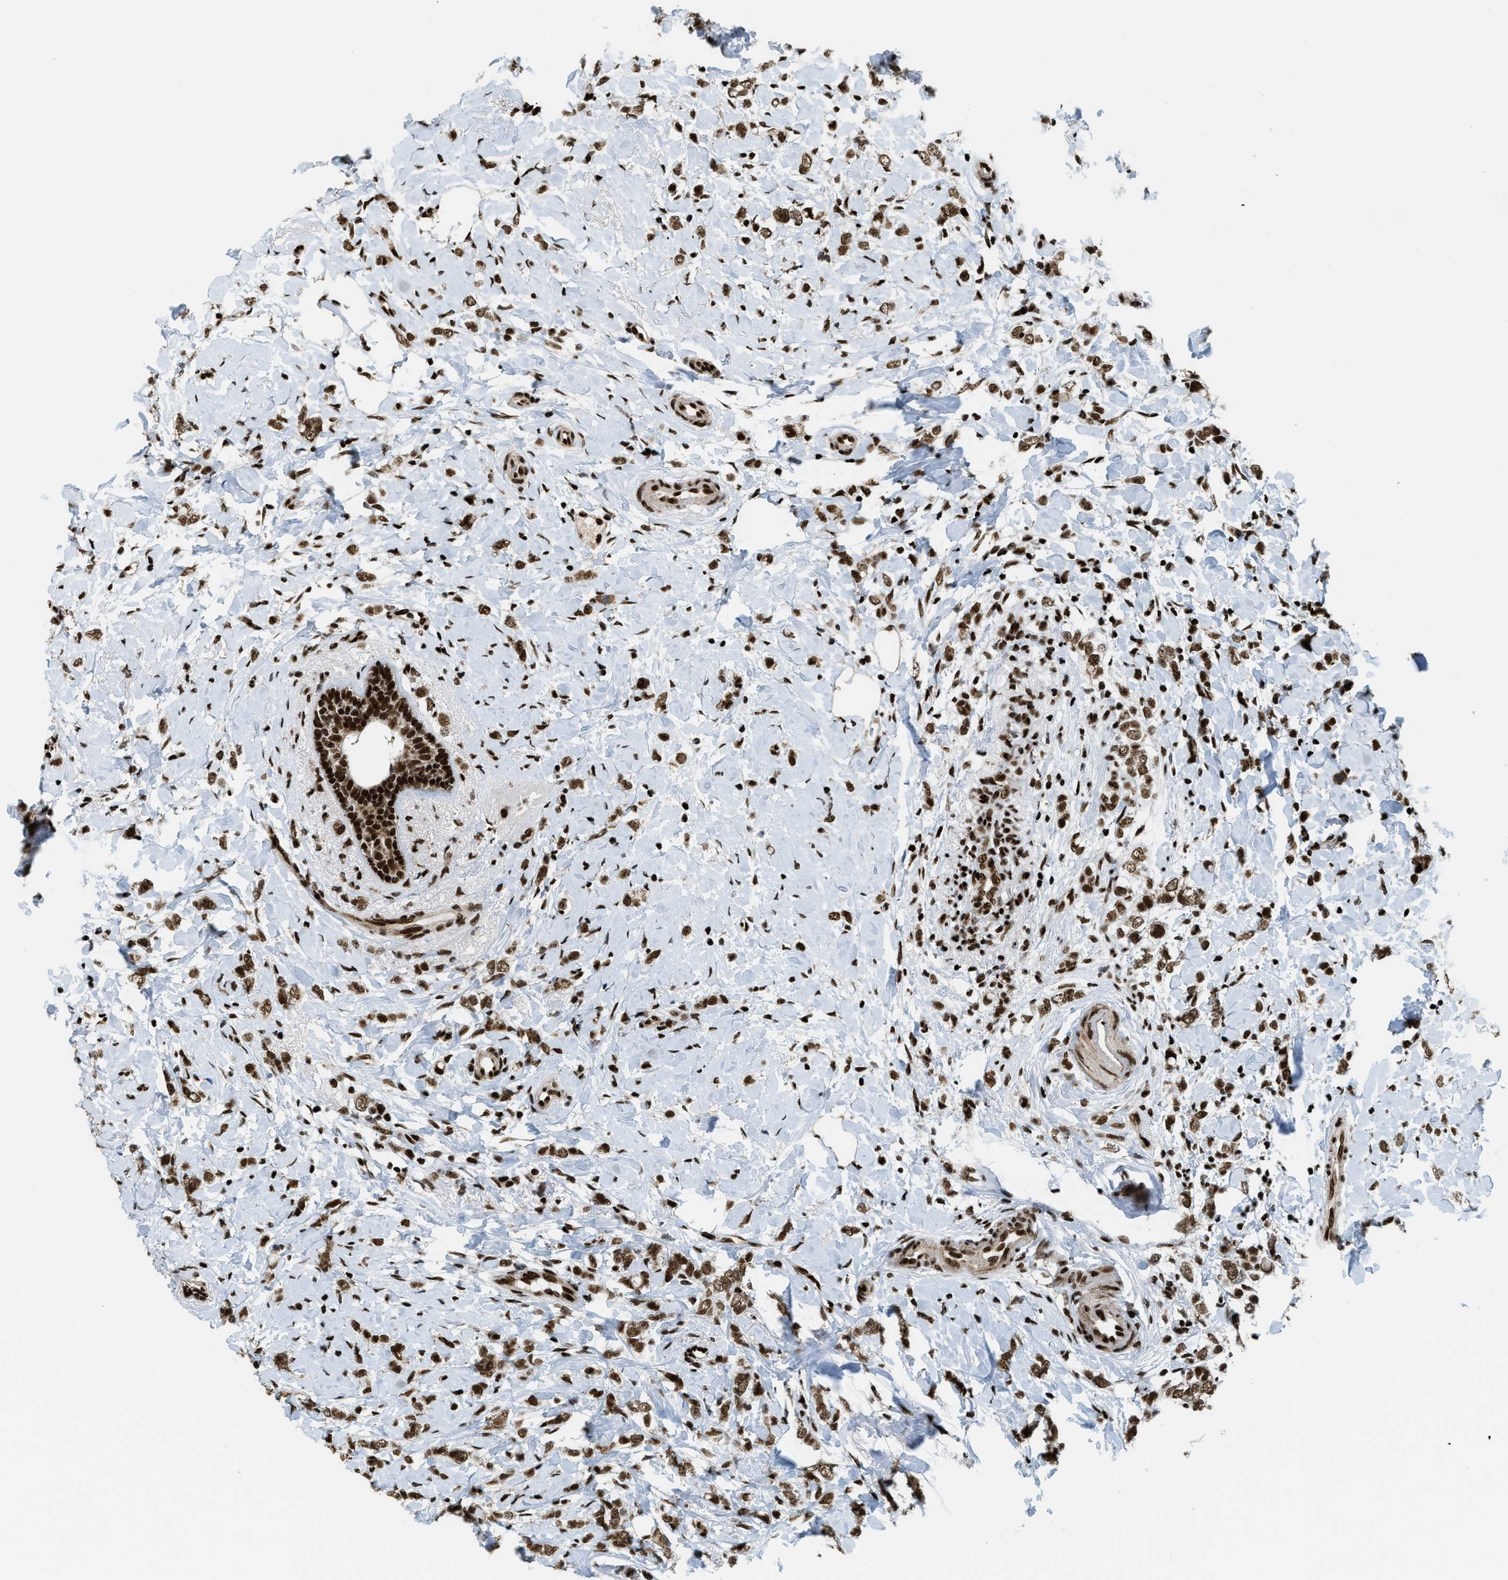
{"staining": {"intensity": "strong", "quantity": ">75%", "location": "nuclear"}, "tissue": "breast cancer", "cell_type": "Tumor cells", "image_type": "cancer", "snomed": [{"axis": "morphology", "description": "Normal tissue, NOS"}, {"axis": "morphology", "description": "Lobular carcinoma"}, {"axis": "topography", "description": "Breast"}], "caption": "Protein analysis of breast cancer tissue reveals strong nuclear expression in approximately >75% of tumor cells.", "gene": "GABPB1", "patient": {"sex": "female", "age": 47}}